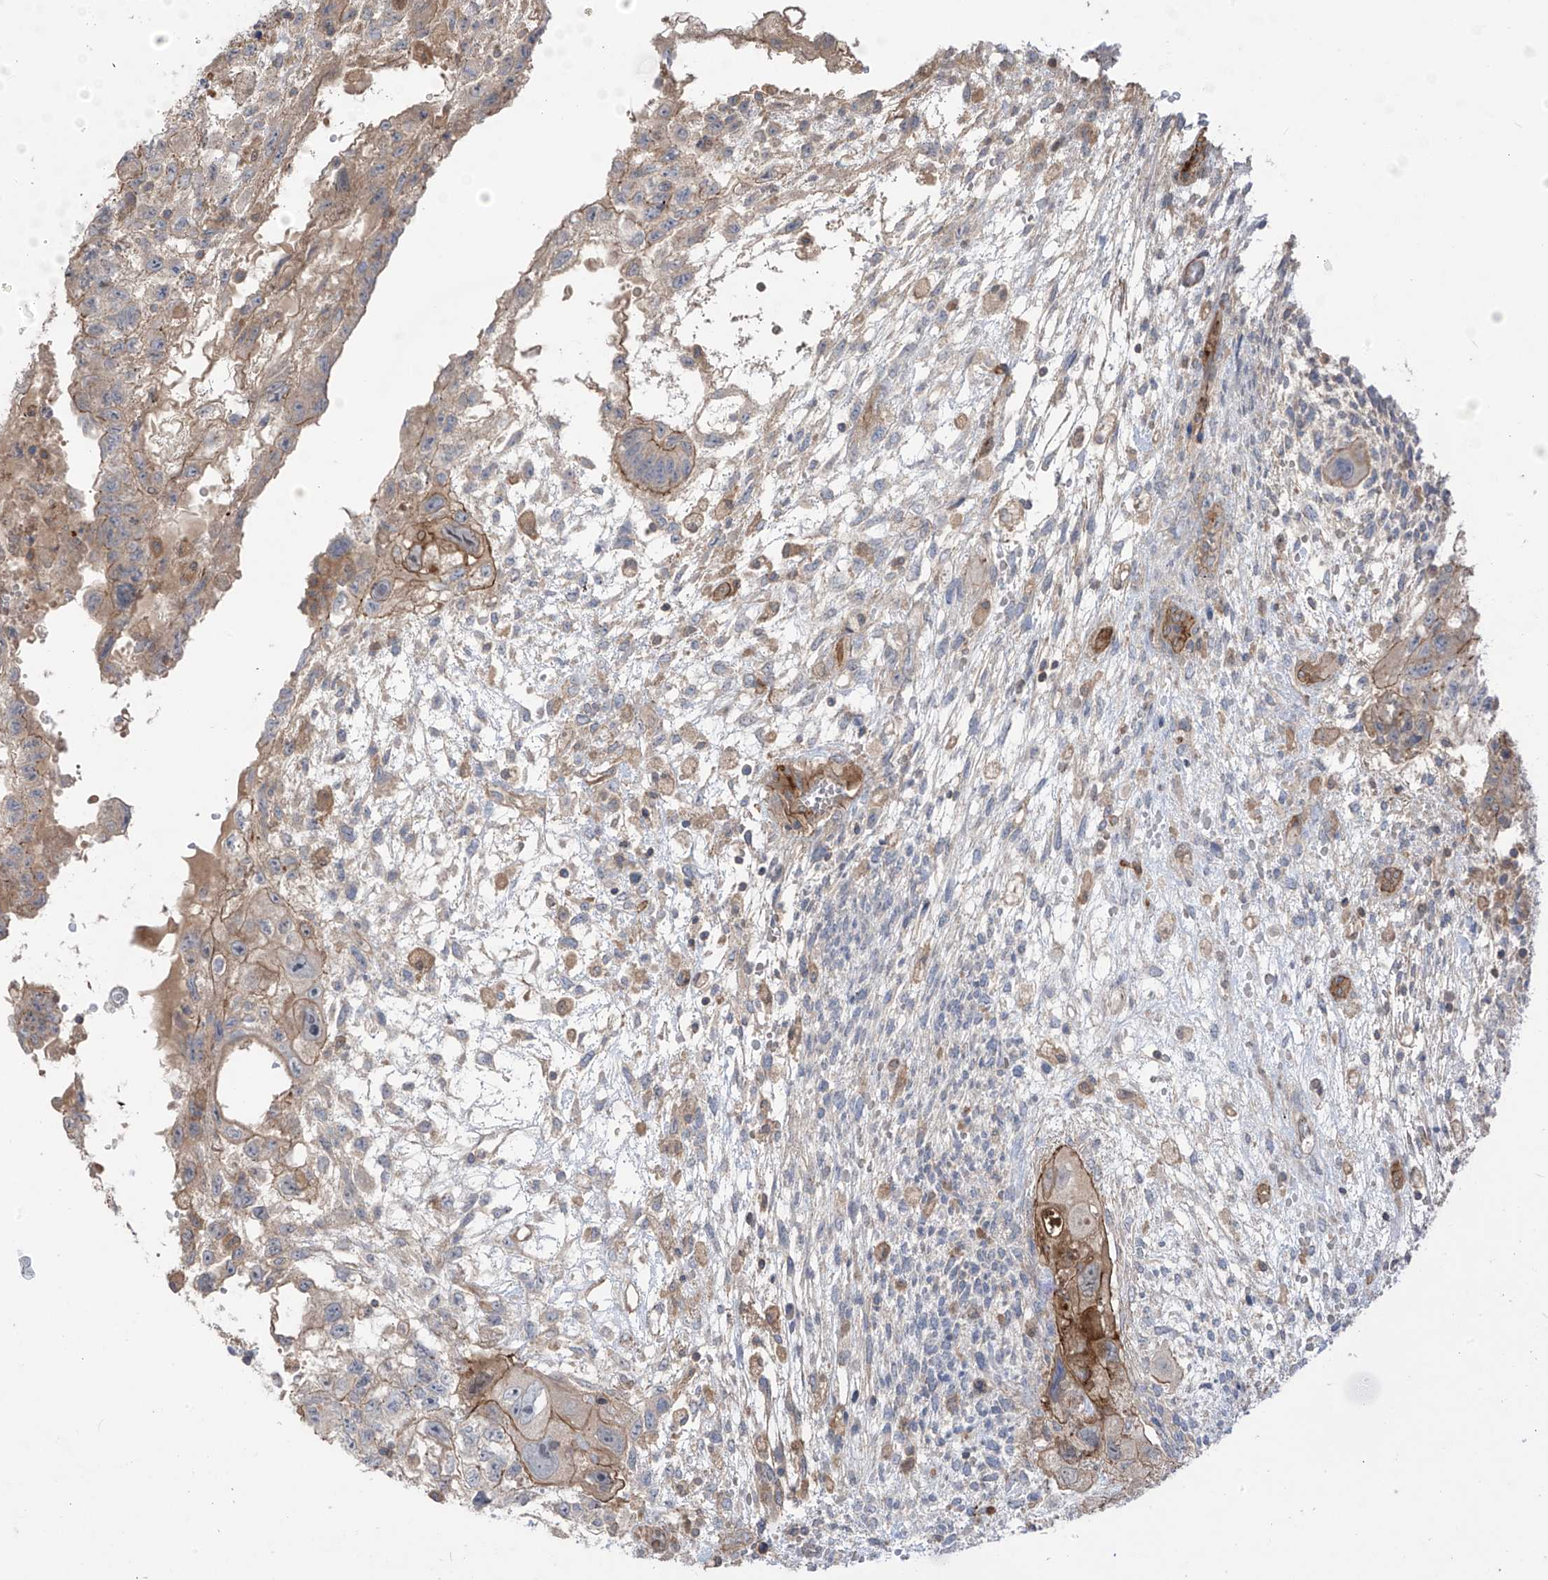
{"staining": {"intensity": "weak", "quantity": "<25%", "location": "cytoplasmic/membranous"}, "tissue": "testis cancer", "cell_type": "Tumor cells", "image_type": "cancer", "snomed": [{"axis": "morphology", "description": "Carcinoma, Embryonal, NOS"}, {"axis": "topography", "description": "Testis"}], "caption": "There is no significant positivity in tumor cells of embryonal carcinoma (testis). (Immunohistochemistry, brightfield microscopy, high magnification).", "gene": "TRMU", "patient": {"sex": "male", "age": 36}}